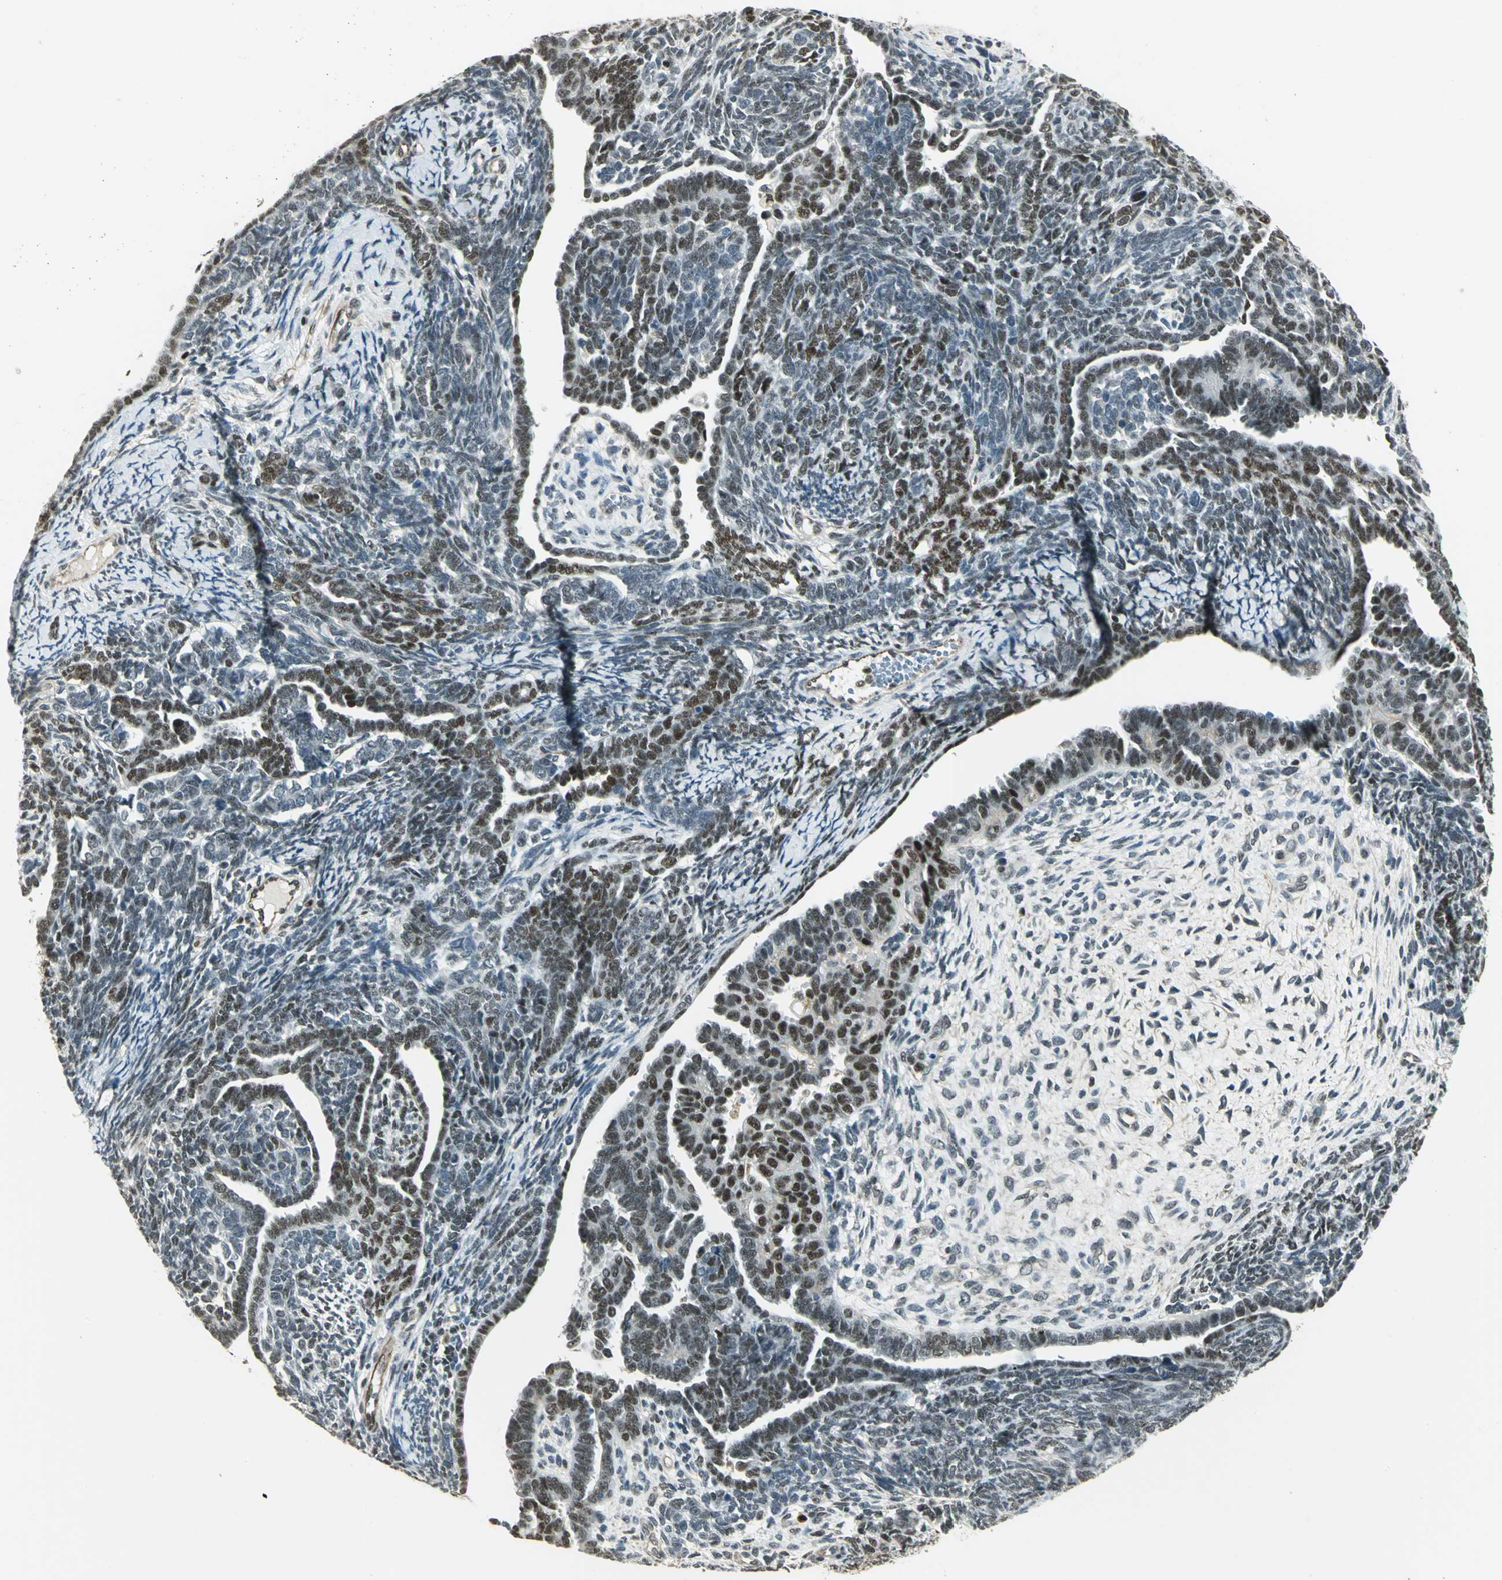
{"staining": {"intensity": "moderate", "quantity": ">75%", "location": "nuclear"}, "tissue": "endometrial cancer", "cell_type": "Tumor cells", "image_type": "cancer", "snomed": [{"axis": "morphology", "description": "Neoplasm, malignant, NOS"}, {"axis": "topography", "description": "Endometrium"}], "caption": "This micrograph demonstrates endometrial cancer (malignant neoplasm) stained with IHC to label a protein in brown. The nuclear of tumor cells show moderate positivity for the protein. Nuclei are counter-stained blue.", "gene": "ELF1", "patient": {"sex": "female", "age": 74}}